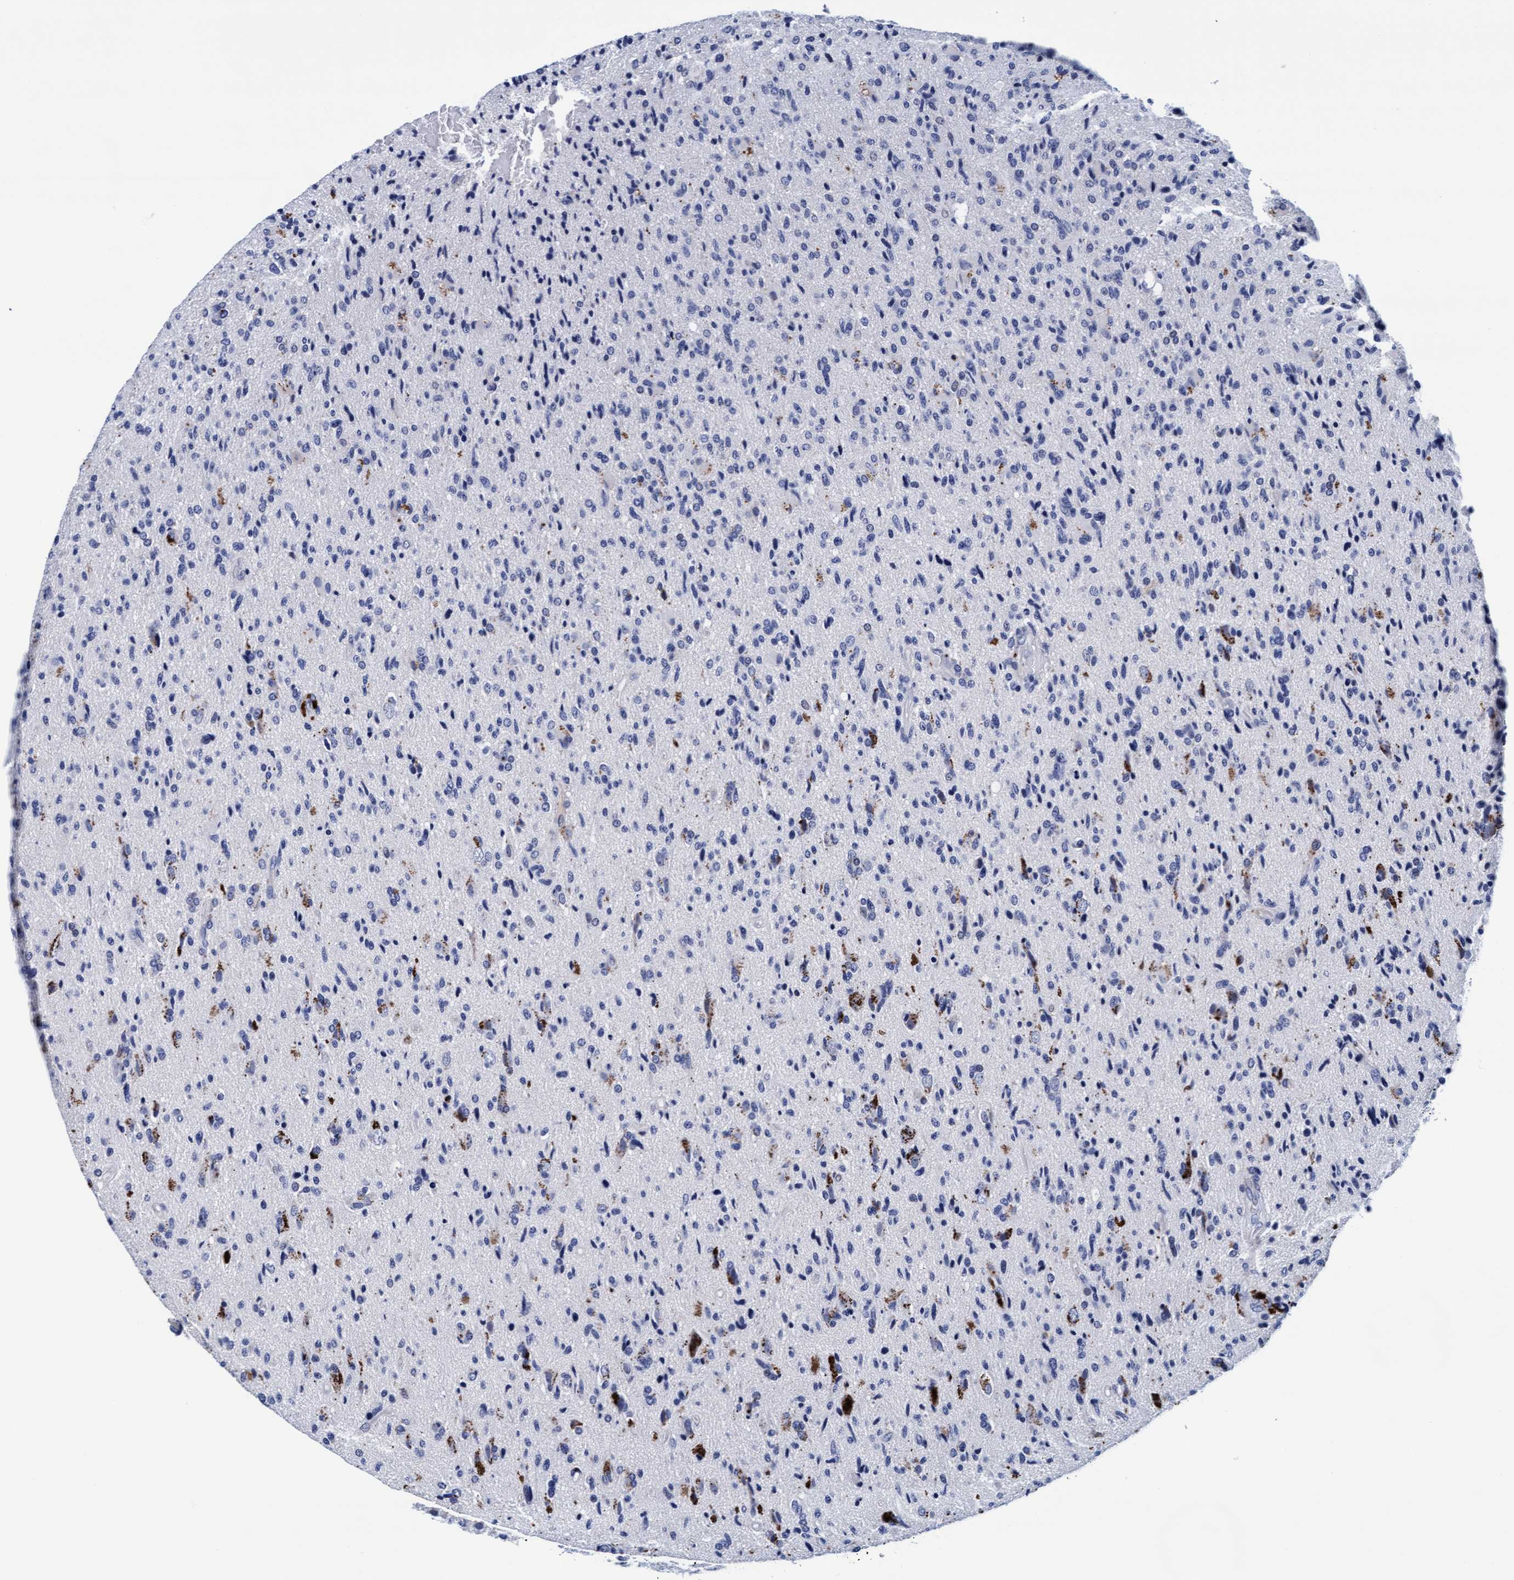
{"staining": {"intensity": "negative", "quantity": "none", "location": "none"}, "tissue": "glioma", "cell_type": "Tumor cells", "image_type": "cancer", "snomed": [{"axis": "morphology", "description": "Glioma, malignant, High grade"}, {"axis": "topography", "description": "Brain"}], "caption": "This image is of malignant glioma (high-grade) stained with immunohistochemistry to label a protein in brown with the nuclei are counter-stained blue. There is no expression in tumor cells.", "gene": "ARSG", "patient": {"sex": "male", "age": 72}}